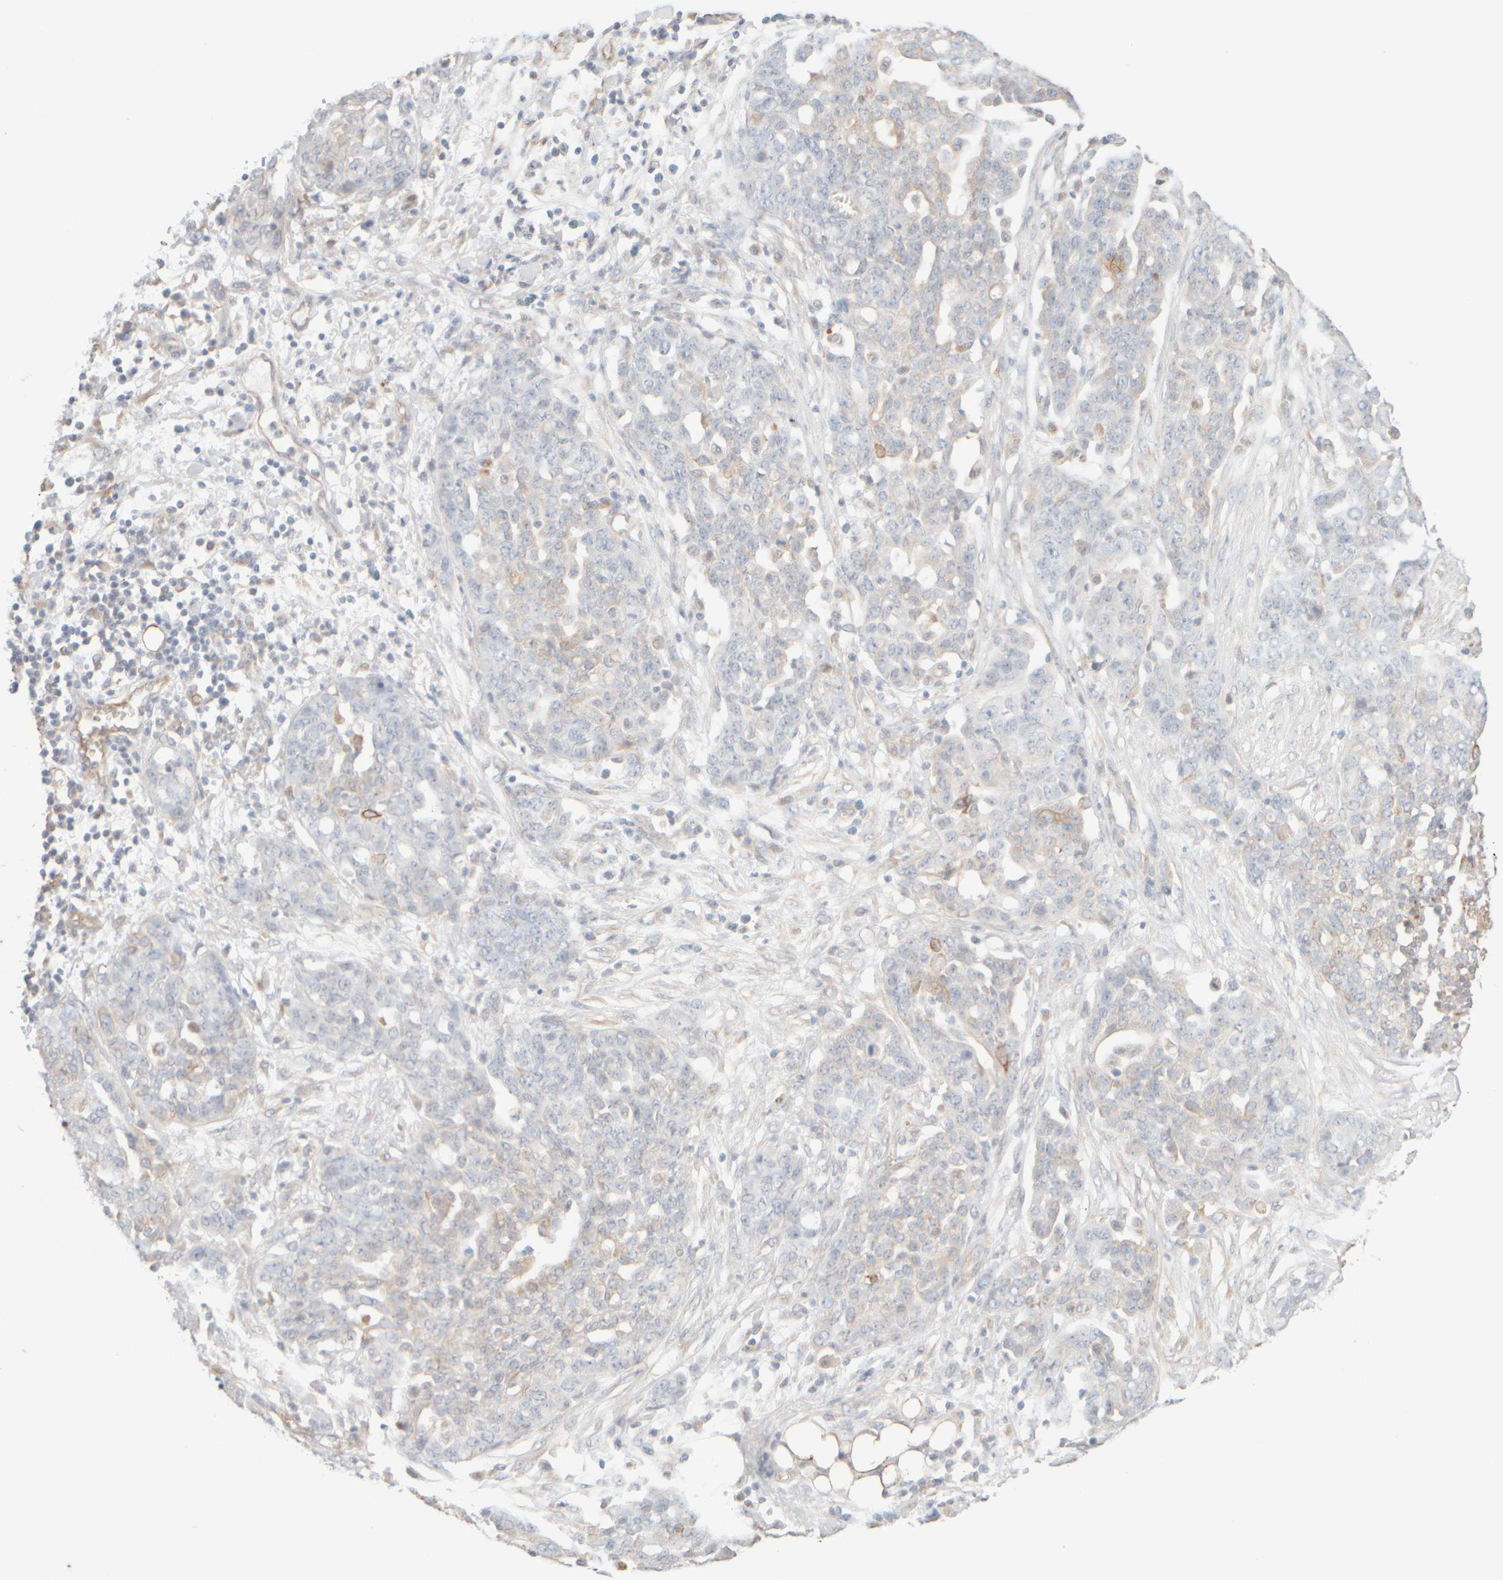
{"staining": {"intensity": "weak", "quantity": "<25%", "location": "cytoplasmic/membranous"}, "tissue": "ovarian cancer", "cell_type": "Tumor cells", "image_type": "cancer", "snomed": [{"axis": "morphology", "description": "Cystadenocarcinoma, serous, NOS"}, {"axis": "topography", "description": "Soft tissue"}, {"axis": "topography", "description": "Ovary"}], "caption": "This is a histopathology image of IHC staining of serous cystadenocarcinoma (ovarian), which shows no expression in tumor cells.", "gene": "KRT15", "patient": {"sex": "female", "age": 57}}